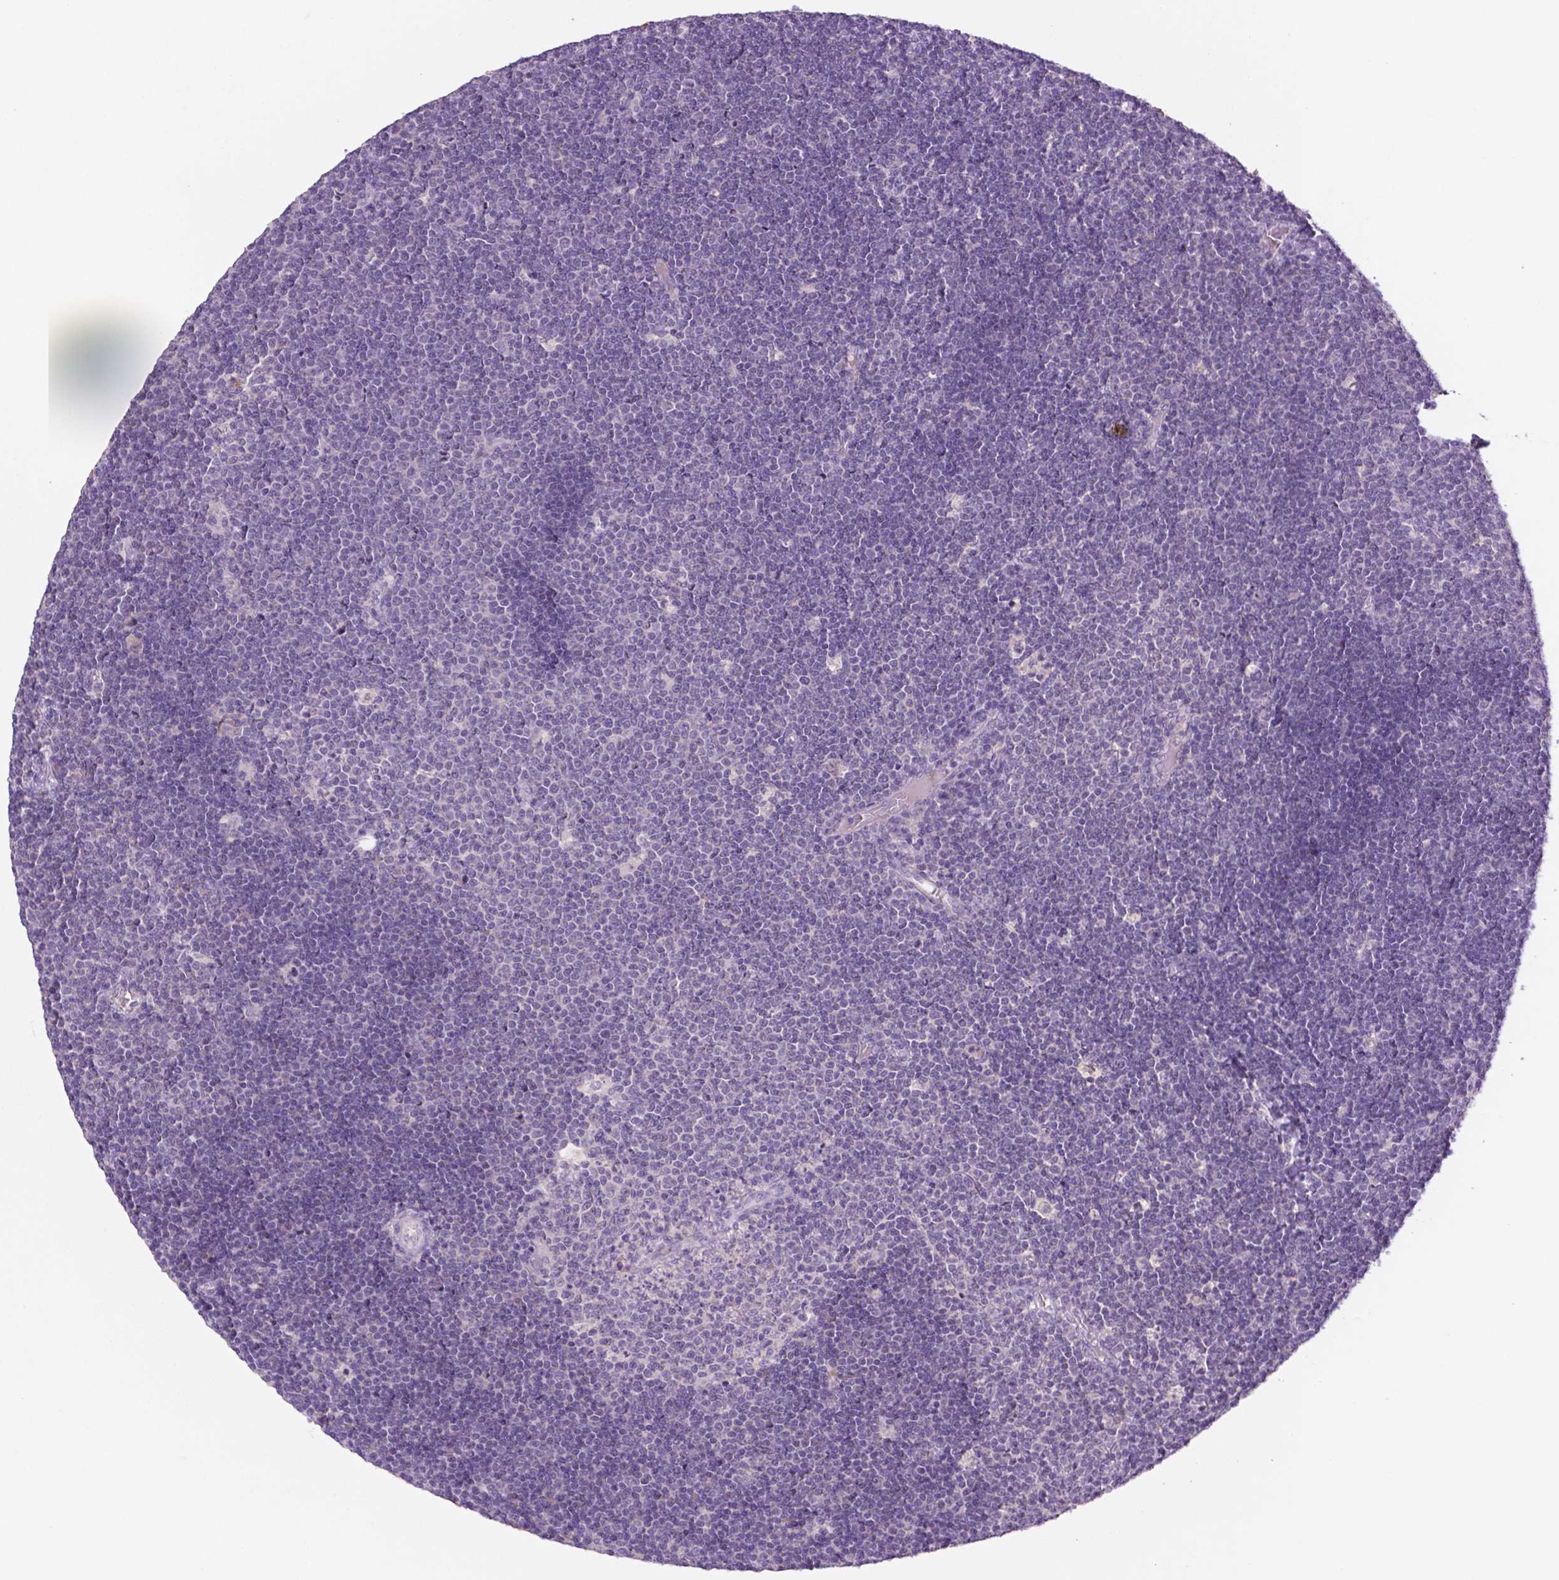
{"staining": {"intensity": "negative", "quantity": "none", "location": "none"}, "tissue": "lymphoma", "cell_type": "Tumor cells", "image_type": "cancer", "snomed": [{"axis": "morphology", "description": "Malignant lymphoma, non-Hodgkin's type, Low grade"}, {"axis": "topography", "description": "Brain"}], "caption": "Immunohistochemical staining of lymphoma demonstrates no significant staining in tumor cells.", "gene": "FBLN1", "patient": {"sex": "female", "age": 66}}